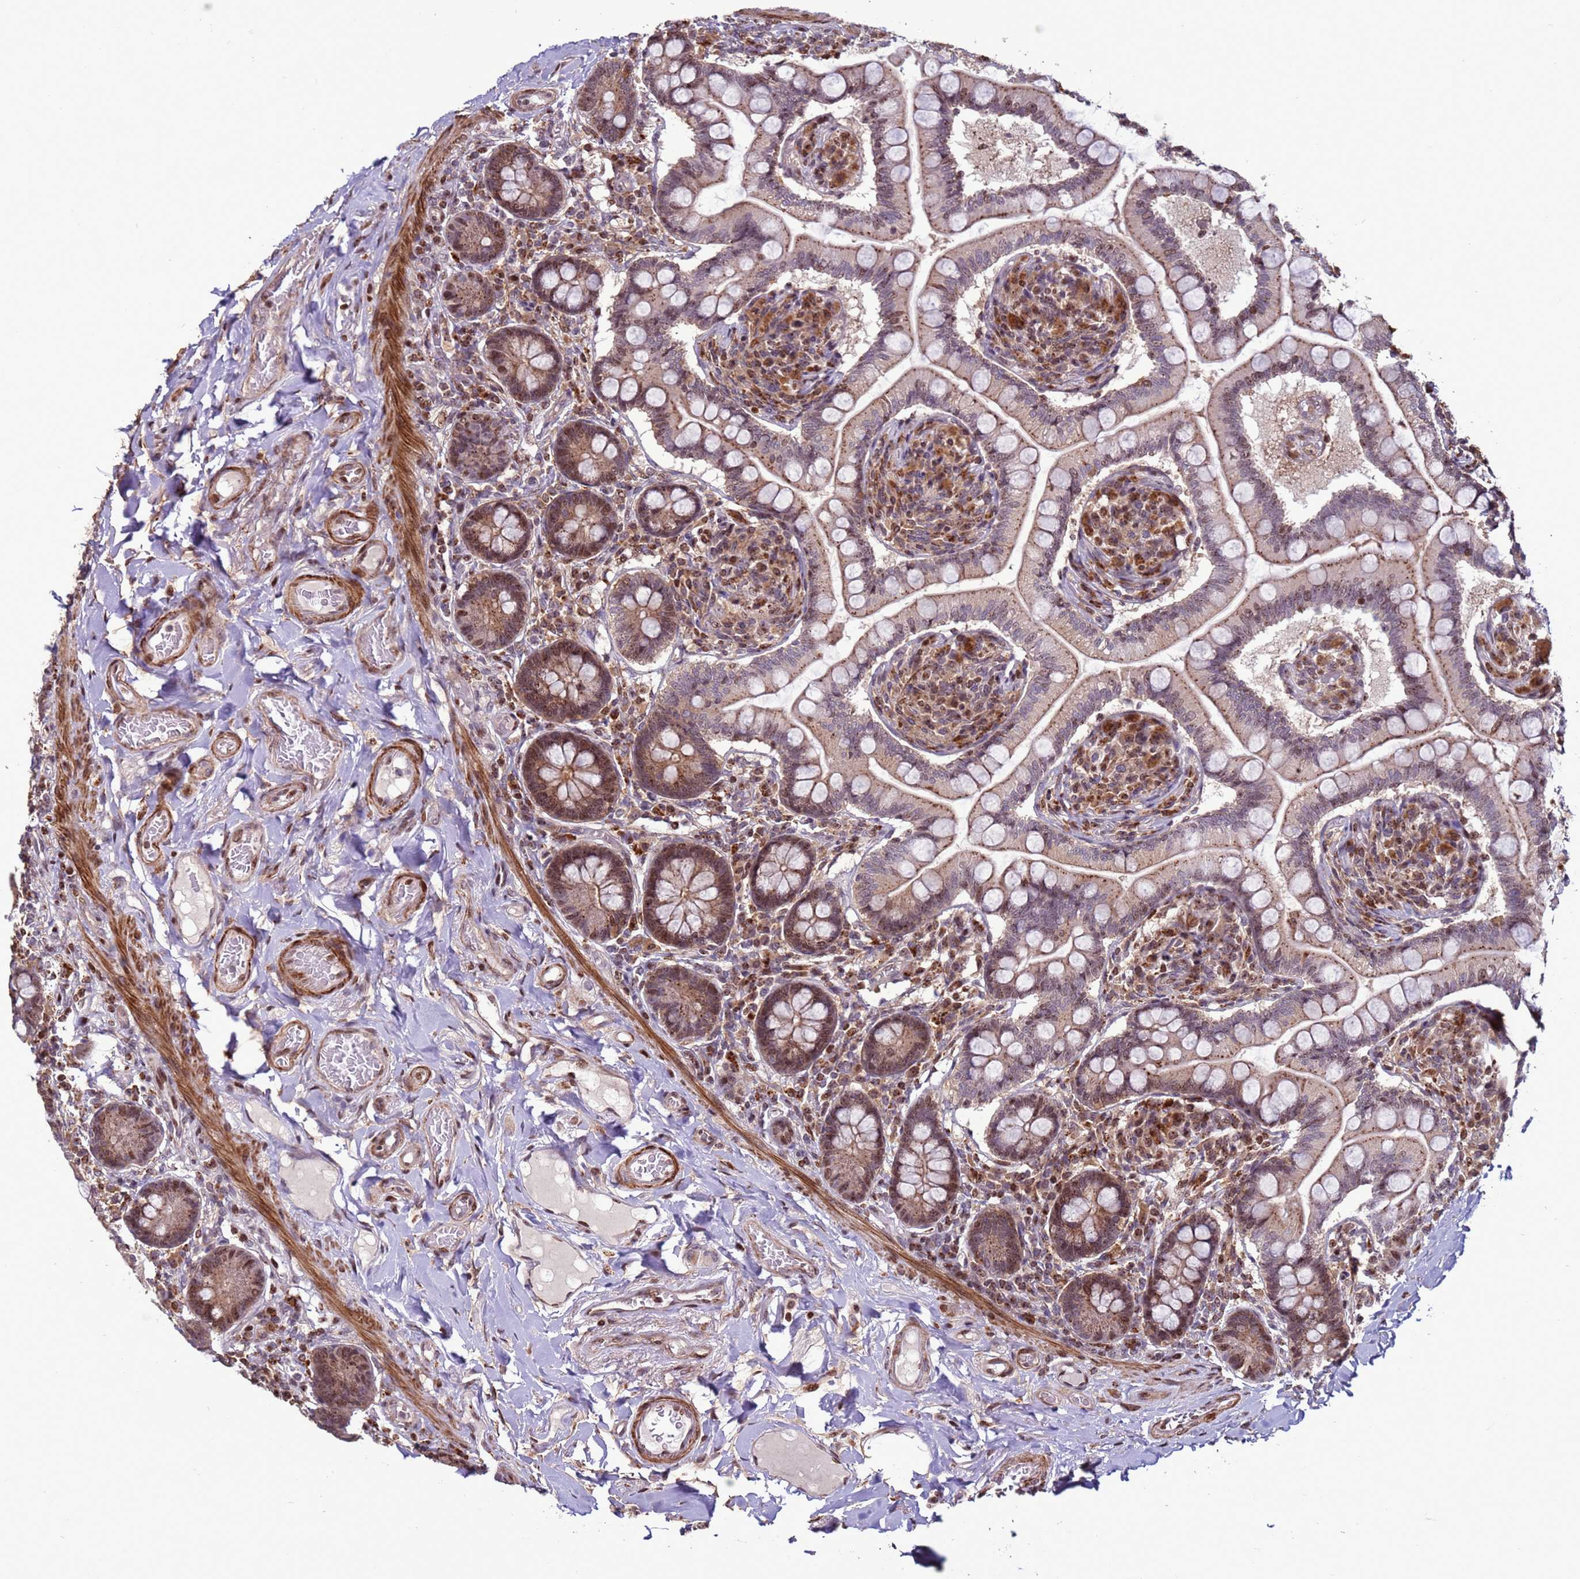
{"staining": {"intensity": "moderate", "quantity": ">75%", "location": "cytoplasmic/membranous,nuclear"}, "tissue": "small intestine", "cell_type": "Glandular cells", "image_type": "normal", "snomed": [{"axis": "morphology", "description": "Normal tissue, NOS"}, {"axis": "topography", "description": "Small intestine"}], "caption": "A brown stain highlights moderate cytoplasmic/membranous,nuclear positivity of a protein in glandular cells of normal human small intestine. The protein is stained brown, and the nuclei are stained in blue (DAB (3,3'-diaminobenzidine) IHC with brightfield microscopy, high magnification).", "gene": "HGH1", "patient": {"sex": "female", "age": 64}}